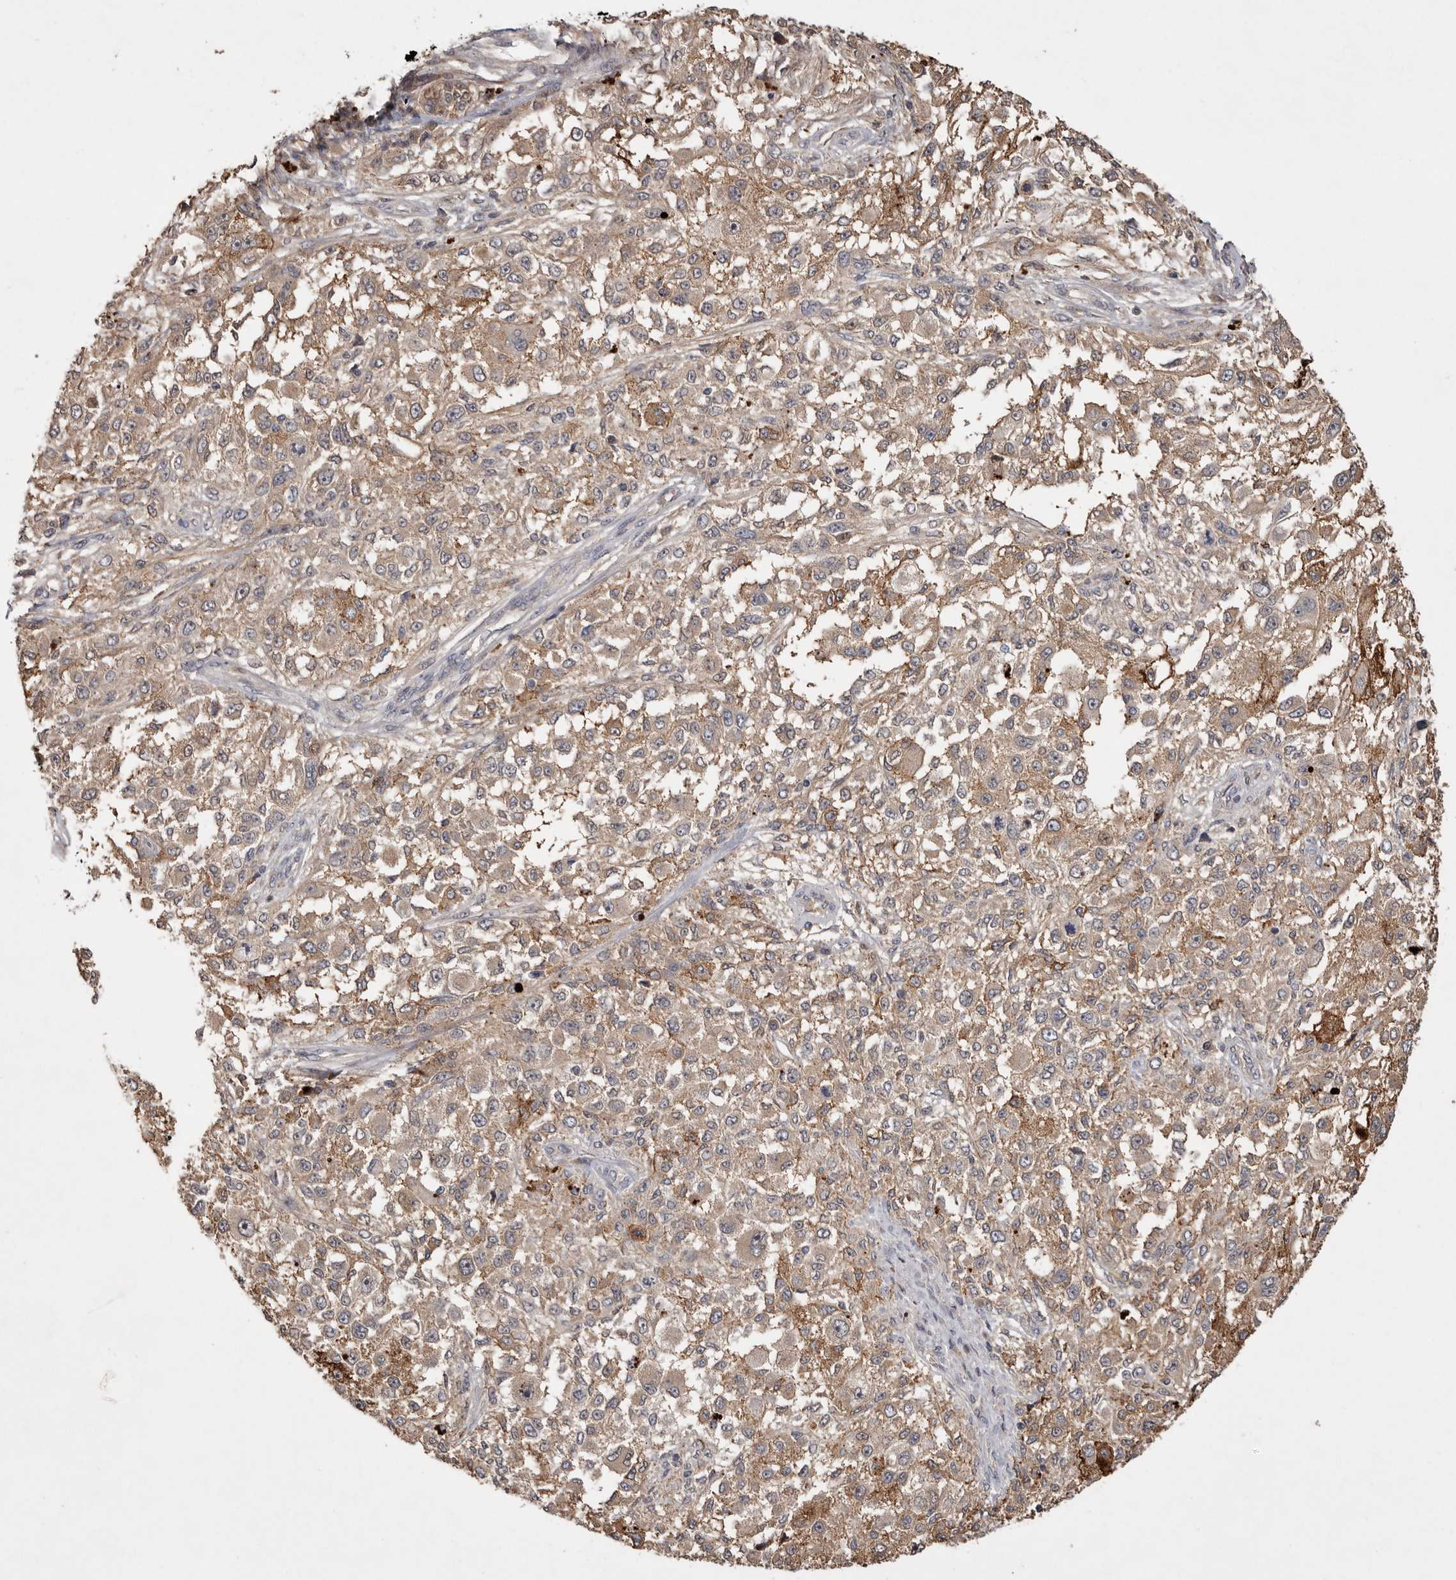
{"staining": {"intensity": "weak", "quantity": ">75%", "location": "cytoplasmic/membranous"}, "tissue": "melanoma", "cell_type": "Tumor cells", "image_type": "cancer", "snomed": [{"axis": "morphology", "description": "Necrosis, NOS"}, {"axis": "morphology", "description": "Malignant melanoma, NOS"}, {"axis": "topography", "description": "Skin"}], "caption": "Immunohistochemistry staining of malignant melanoma, which exhibits low levels of weak cytoplasmic/membranous positivity in about >75% of tumor cells indicating weak cytoplasmic/membranous protein staining. The staining was performed using DAB (brown) for protein detection and nuclei were counterstained in hematoxylin (blue).", "gene": "VN1R4", "patient": {"sex": "female", "age": 87}}